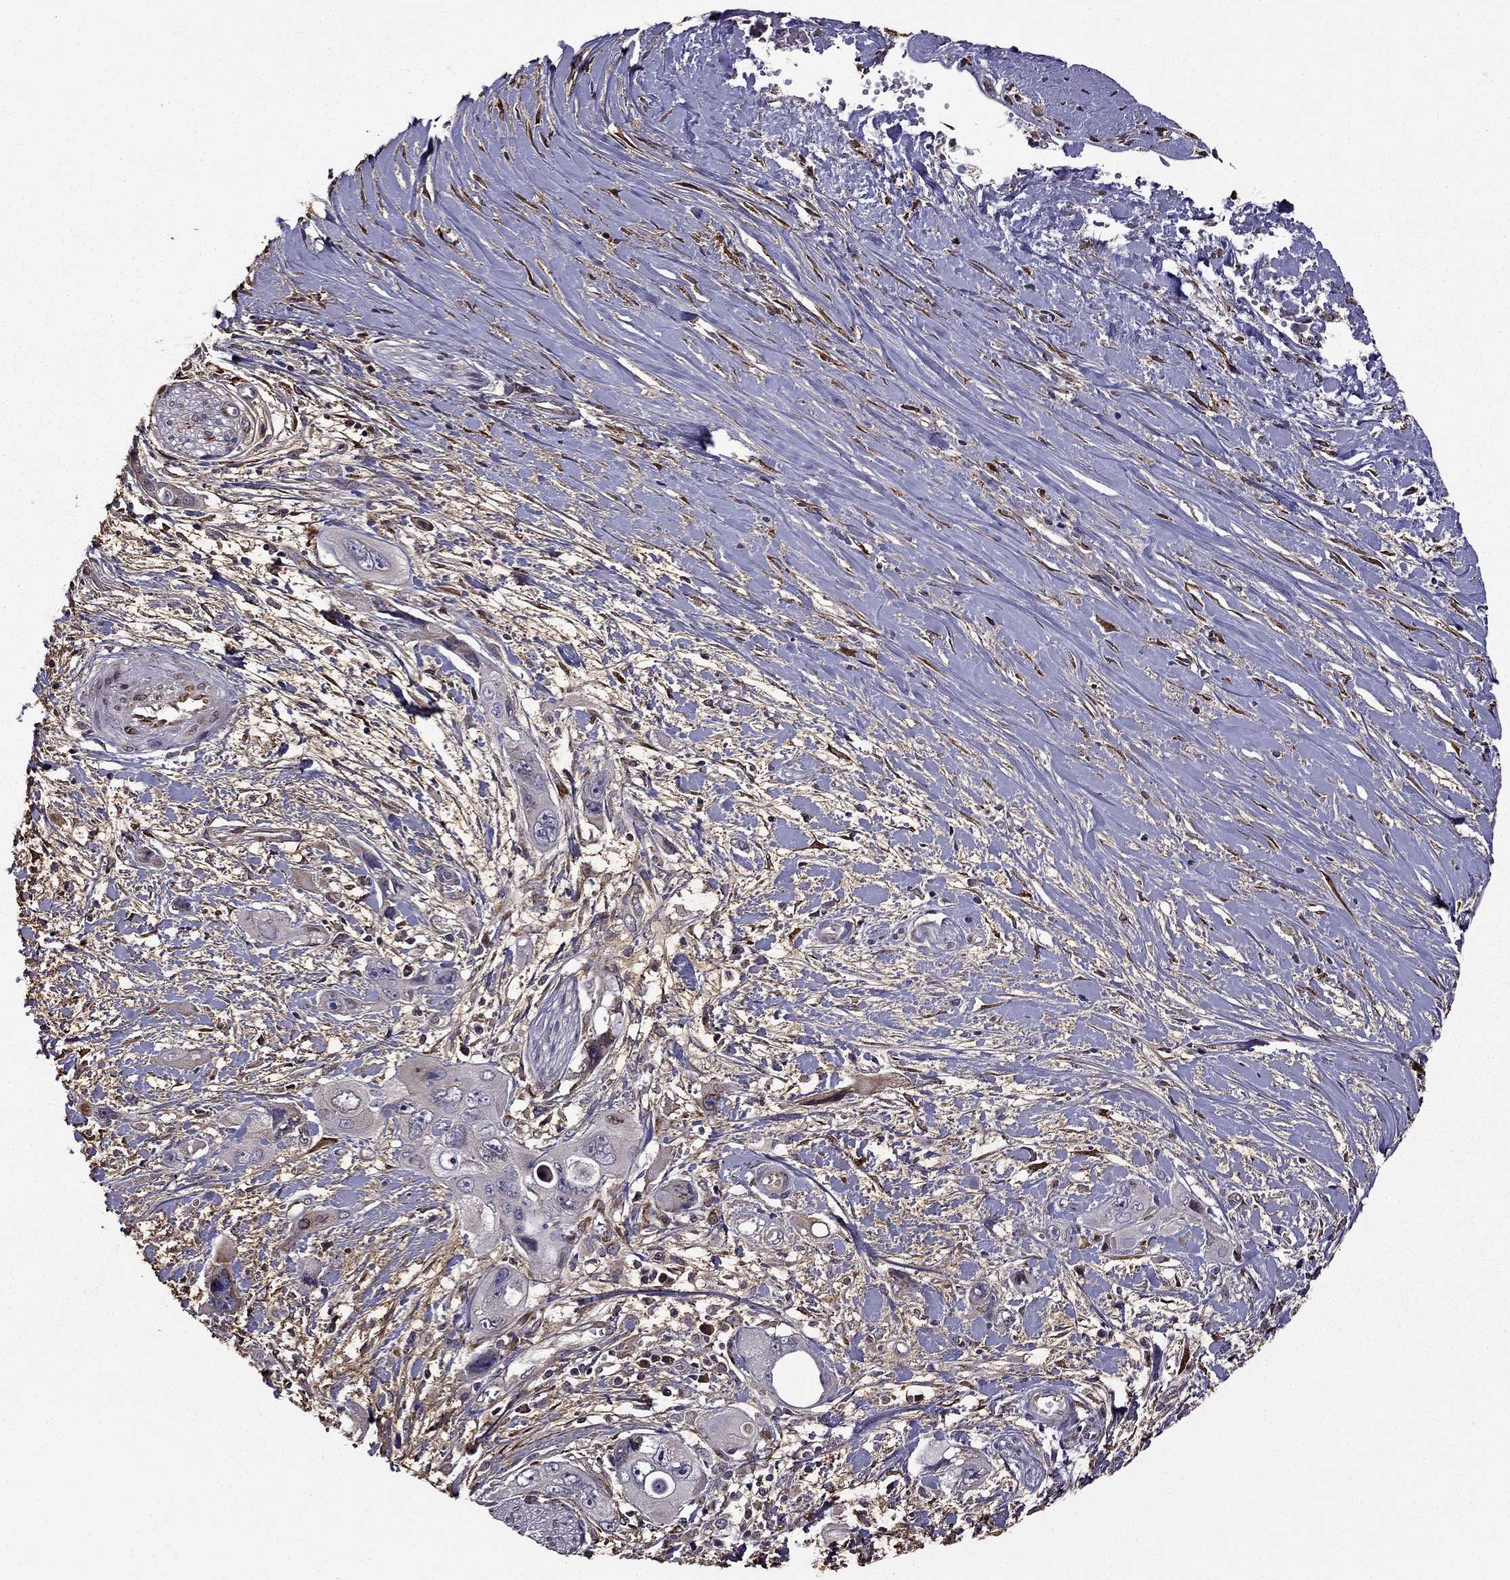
{"staining": {"intensity": "negative", "quantity": "none", "location": "none"}, "tissue": "pancreatic cancer", "cell_type": "Tumor cells", "image_type": "cancer", "snomed": [{"axis": "morphology", "description": "Adenocarcinoma, NOS"}, {"axis": "topography", "description": "Pancreas"}], "caption": "Tumor cells show no significant expression in adenocarcinoma (pancreatic). The staining is performed using DAB brown chromogen with nuclei counter-stained in using hematoxylin.", "gene": "IKBIP", "patient": {"sex": "male", "age": 47}}